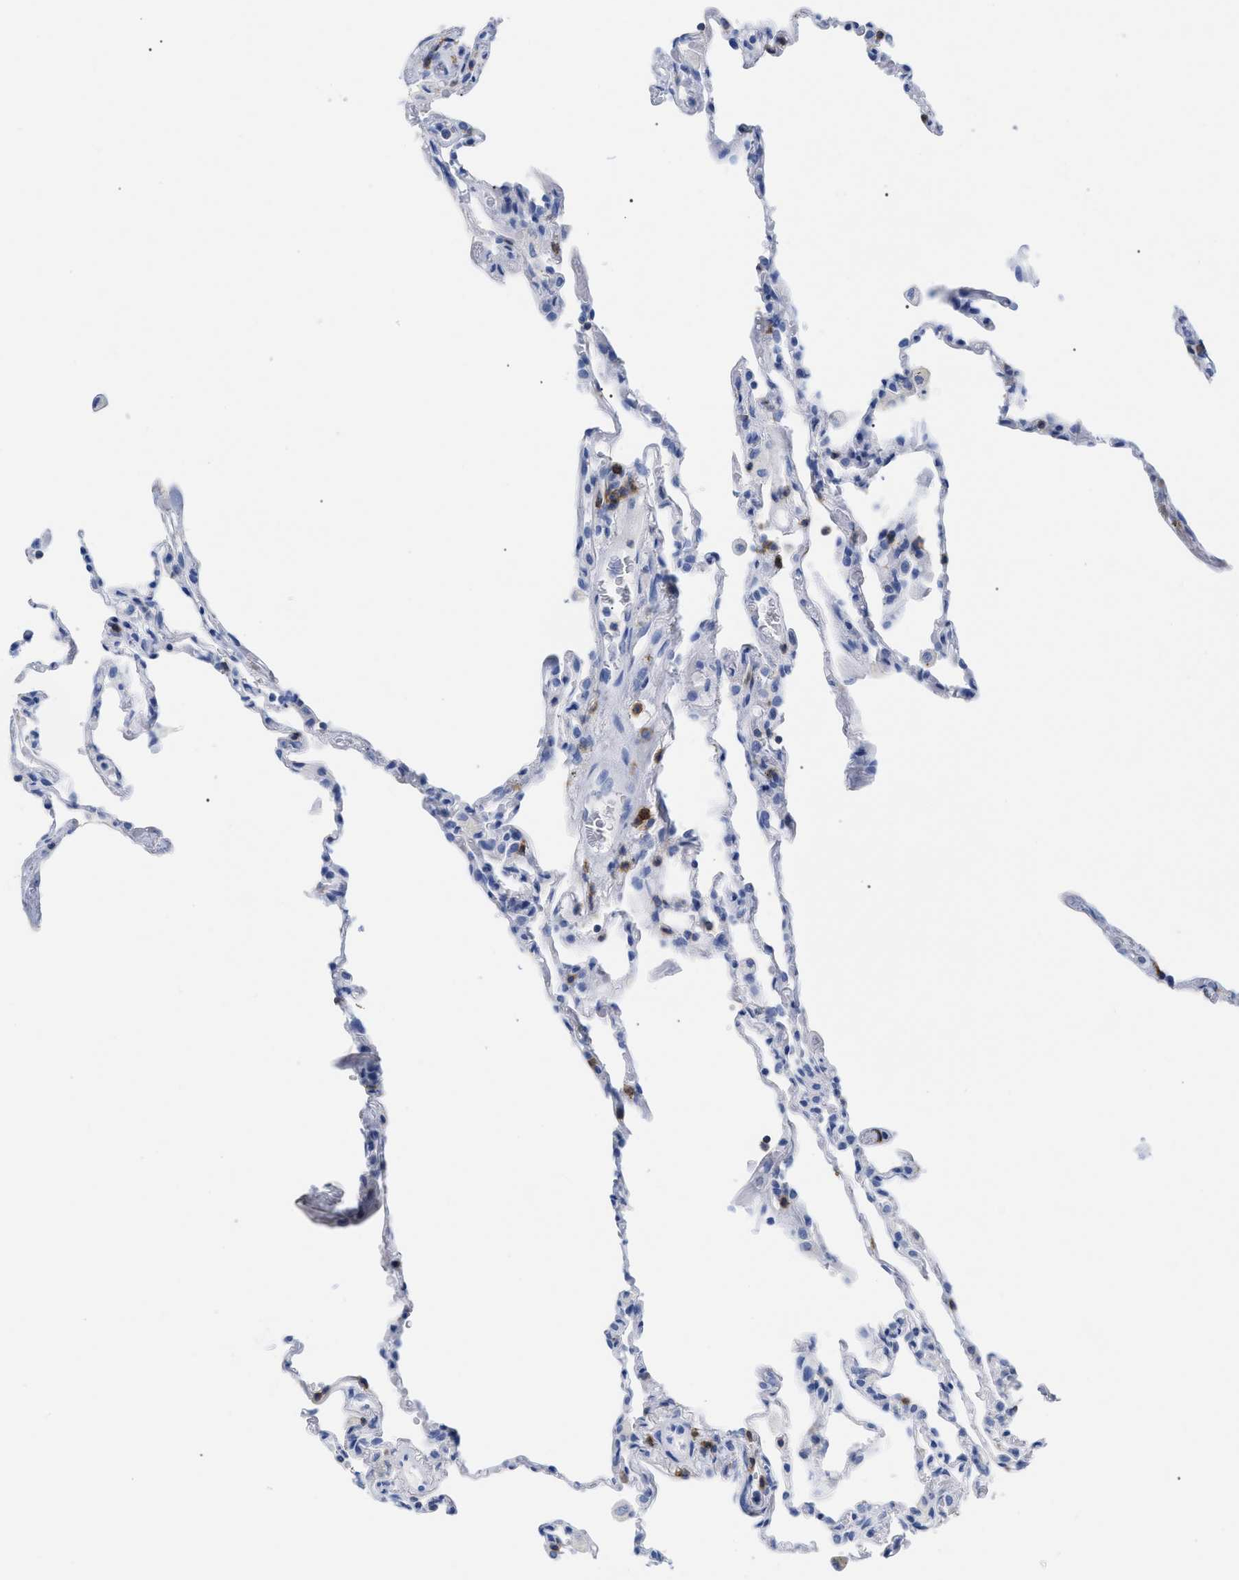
{"staining": {"intensity": "negative", "quantity": "none", "location": "none"}, "tissue": "lung", "cell_type": "Alveolar cells", "image_type": "normal", "snomed": [{"axis": "morphology", "description": "Normal tissue, NOS"}, {"axis": "topography", "description": "Lung"}], "caption": "The immunohistochemistry (IHC) photomicrograph has no significant positivity in alveolar cells of lung. (DAB (3,3'-diaminobenzidine) IHC, high magnification).", "gene": "CD5", "patient": {"sex": "male", "age": 59}}